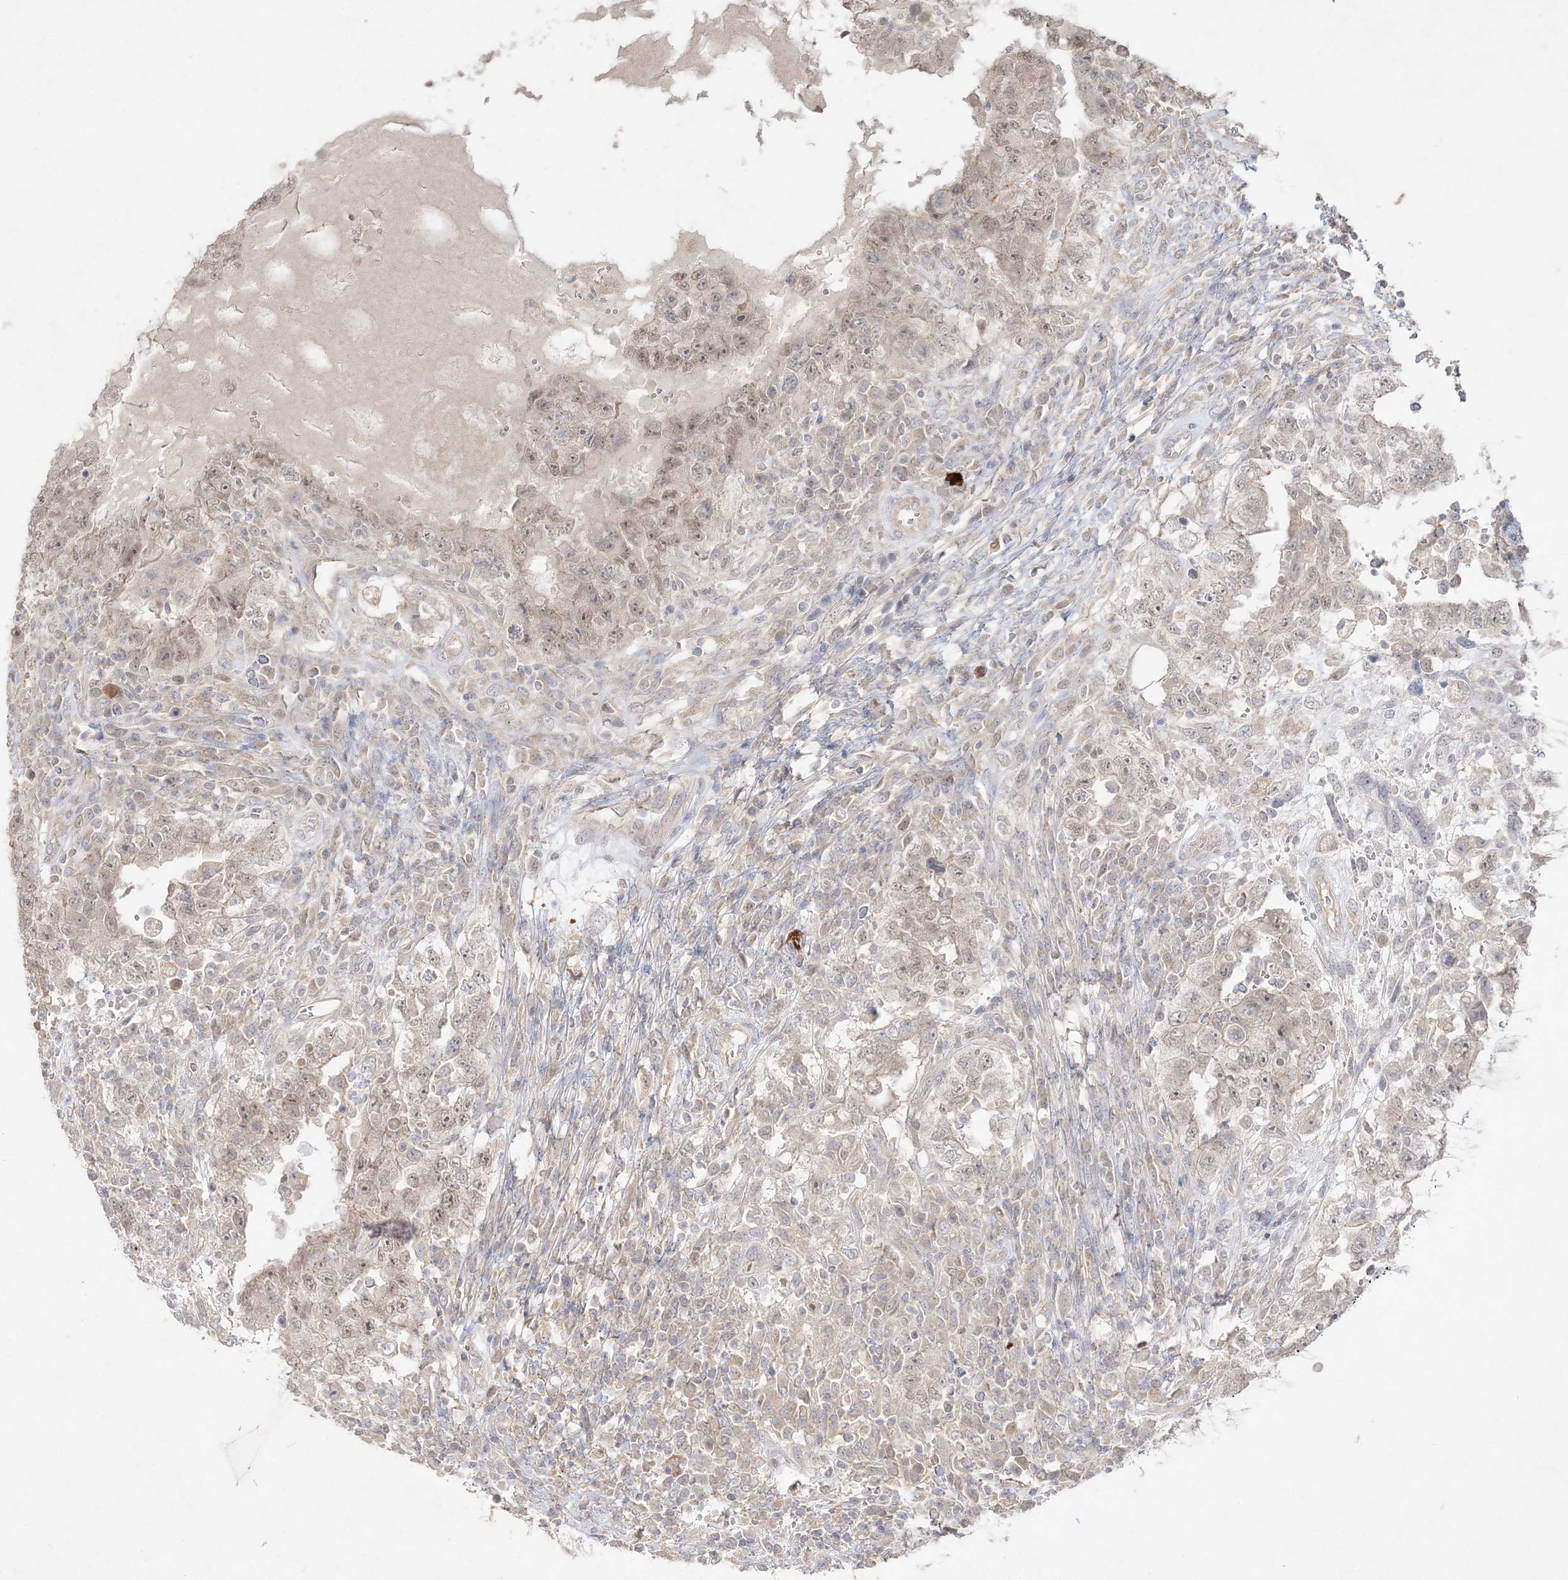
{"staining": {"intensity": "weak", "quantity": ">75%", "location": "nuclear"}, "tissue": "testis cancer", "cell_type": "Tumor cells", "image_type": "cancer", "snomed": [{"axis": "morphology", "description": "Carcinoma, Embryonal, NOS"}, {"axis": "topography", "description": "Testis"}], "caption": "Embryonal carcinoma (testis) stained with a protein marker exhibits weak staining in tumor cells.", "gene": "SH3BP4", "patient": {"sex": "male", "age": 26}}